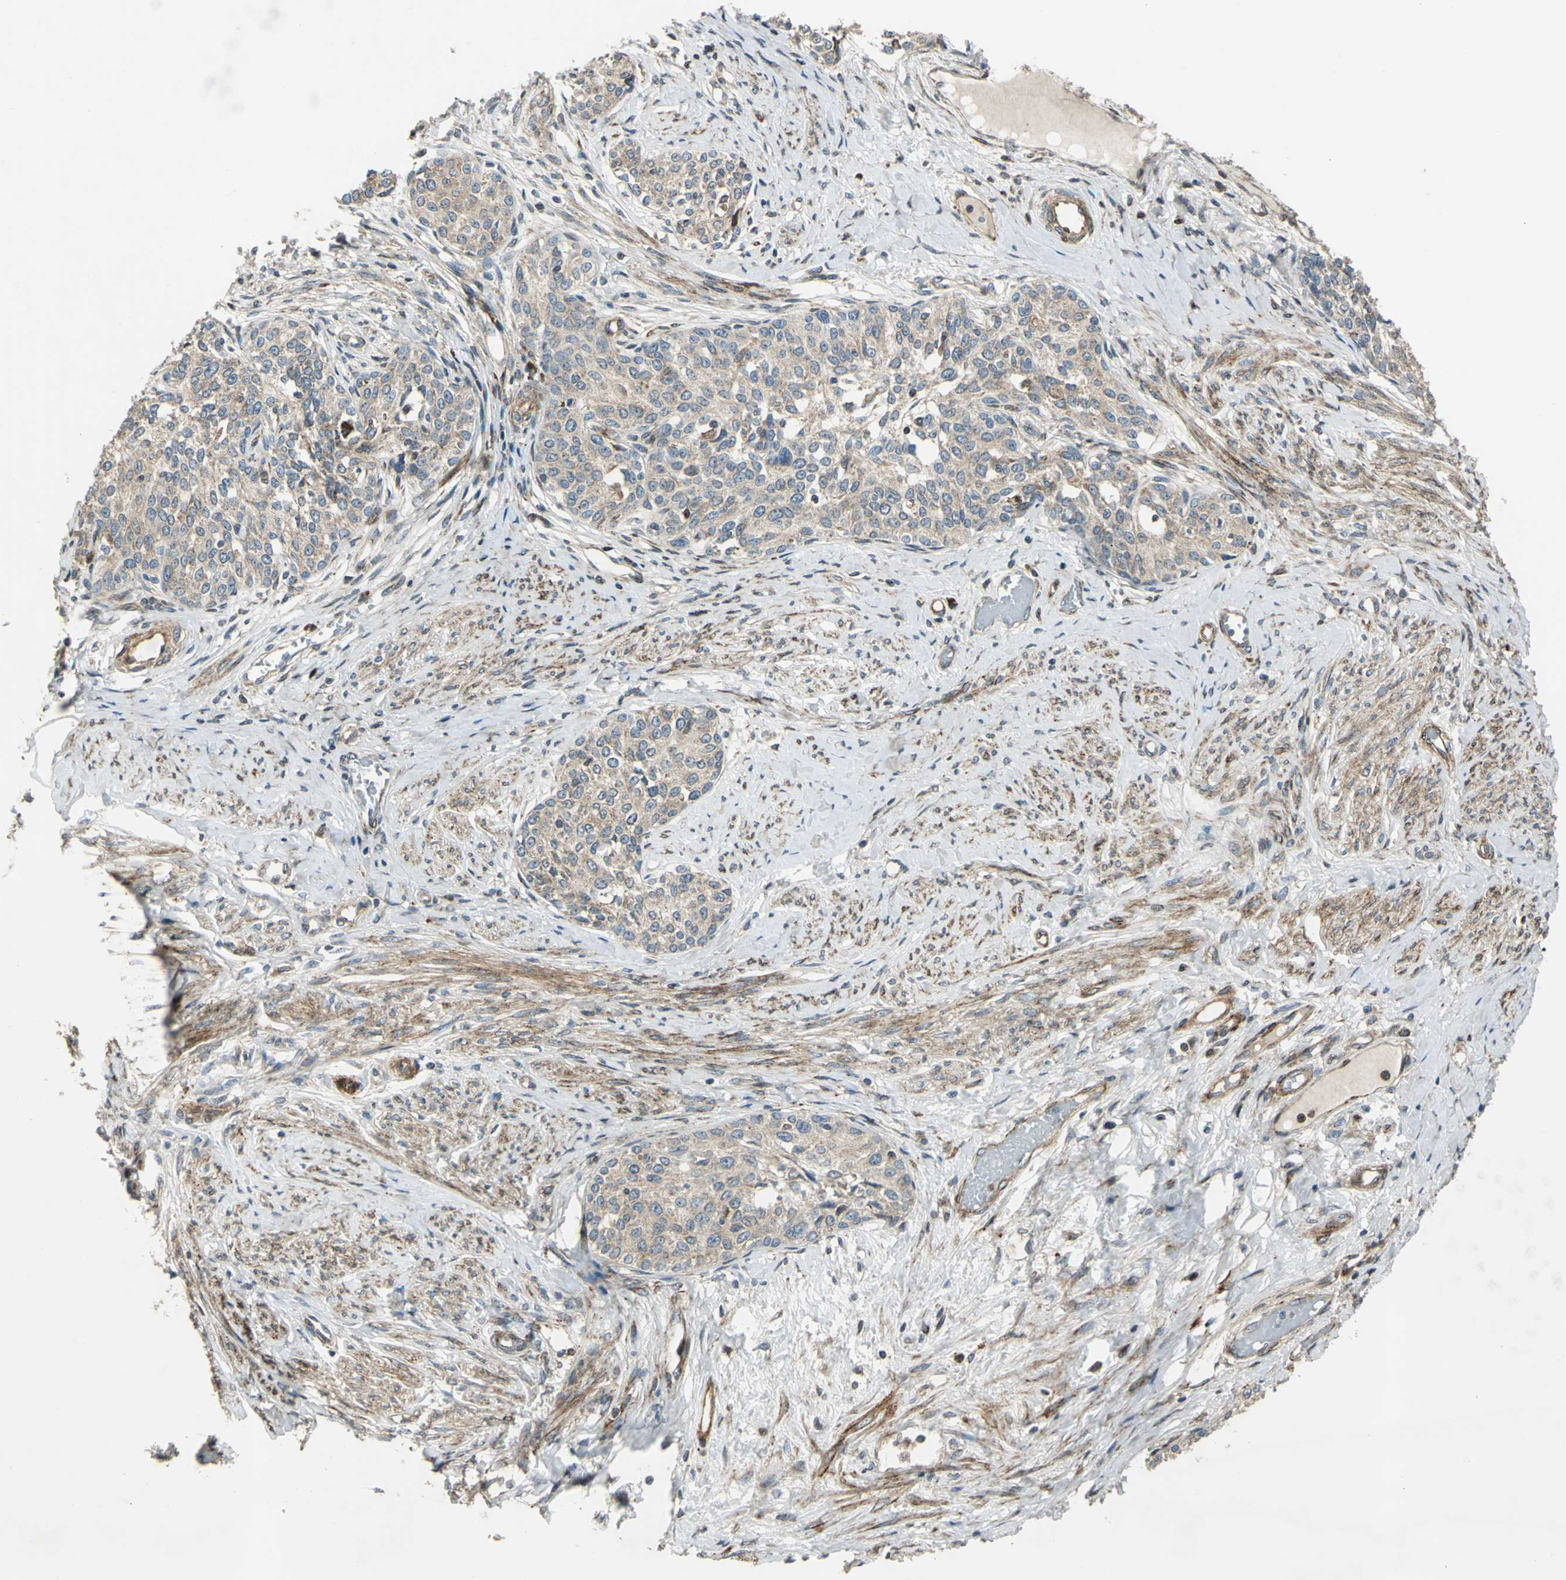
{"staining": {"intensity": "weak", "quantity": ">75%", "location": "cytoplasmic/membranous"}, "tissue": "cervical cancer", "cell_type": "Tumor cells", "image_type": "cancer", "snomed": [{"axis": "morphology", "description": "Squamous cell carcinoma, NOS"}, {"axis": "morphology", "description": "Adenocarcinoma, NOS"}, {"axis": "topography", "description": "Cervix"}], "caption": "A high-resolution histopathology image shows immunohistochemistry (IHC) staining of cervical adenocarcinoma, which exhibits weak cytoplasmic/membranous positivity in about >75% of tumor cells. Nuclei are stained in blue.", "gene": "HTATIP2", "patient": {"sex": "female", "age": 52}}